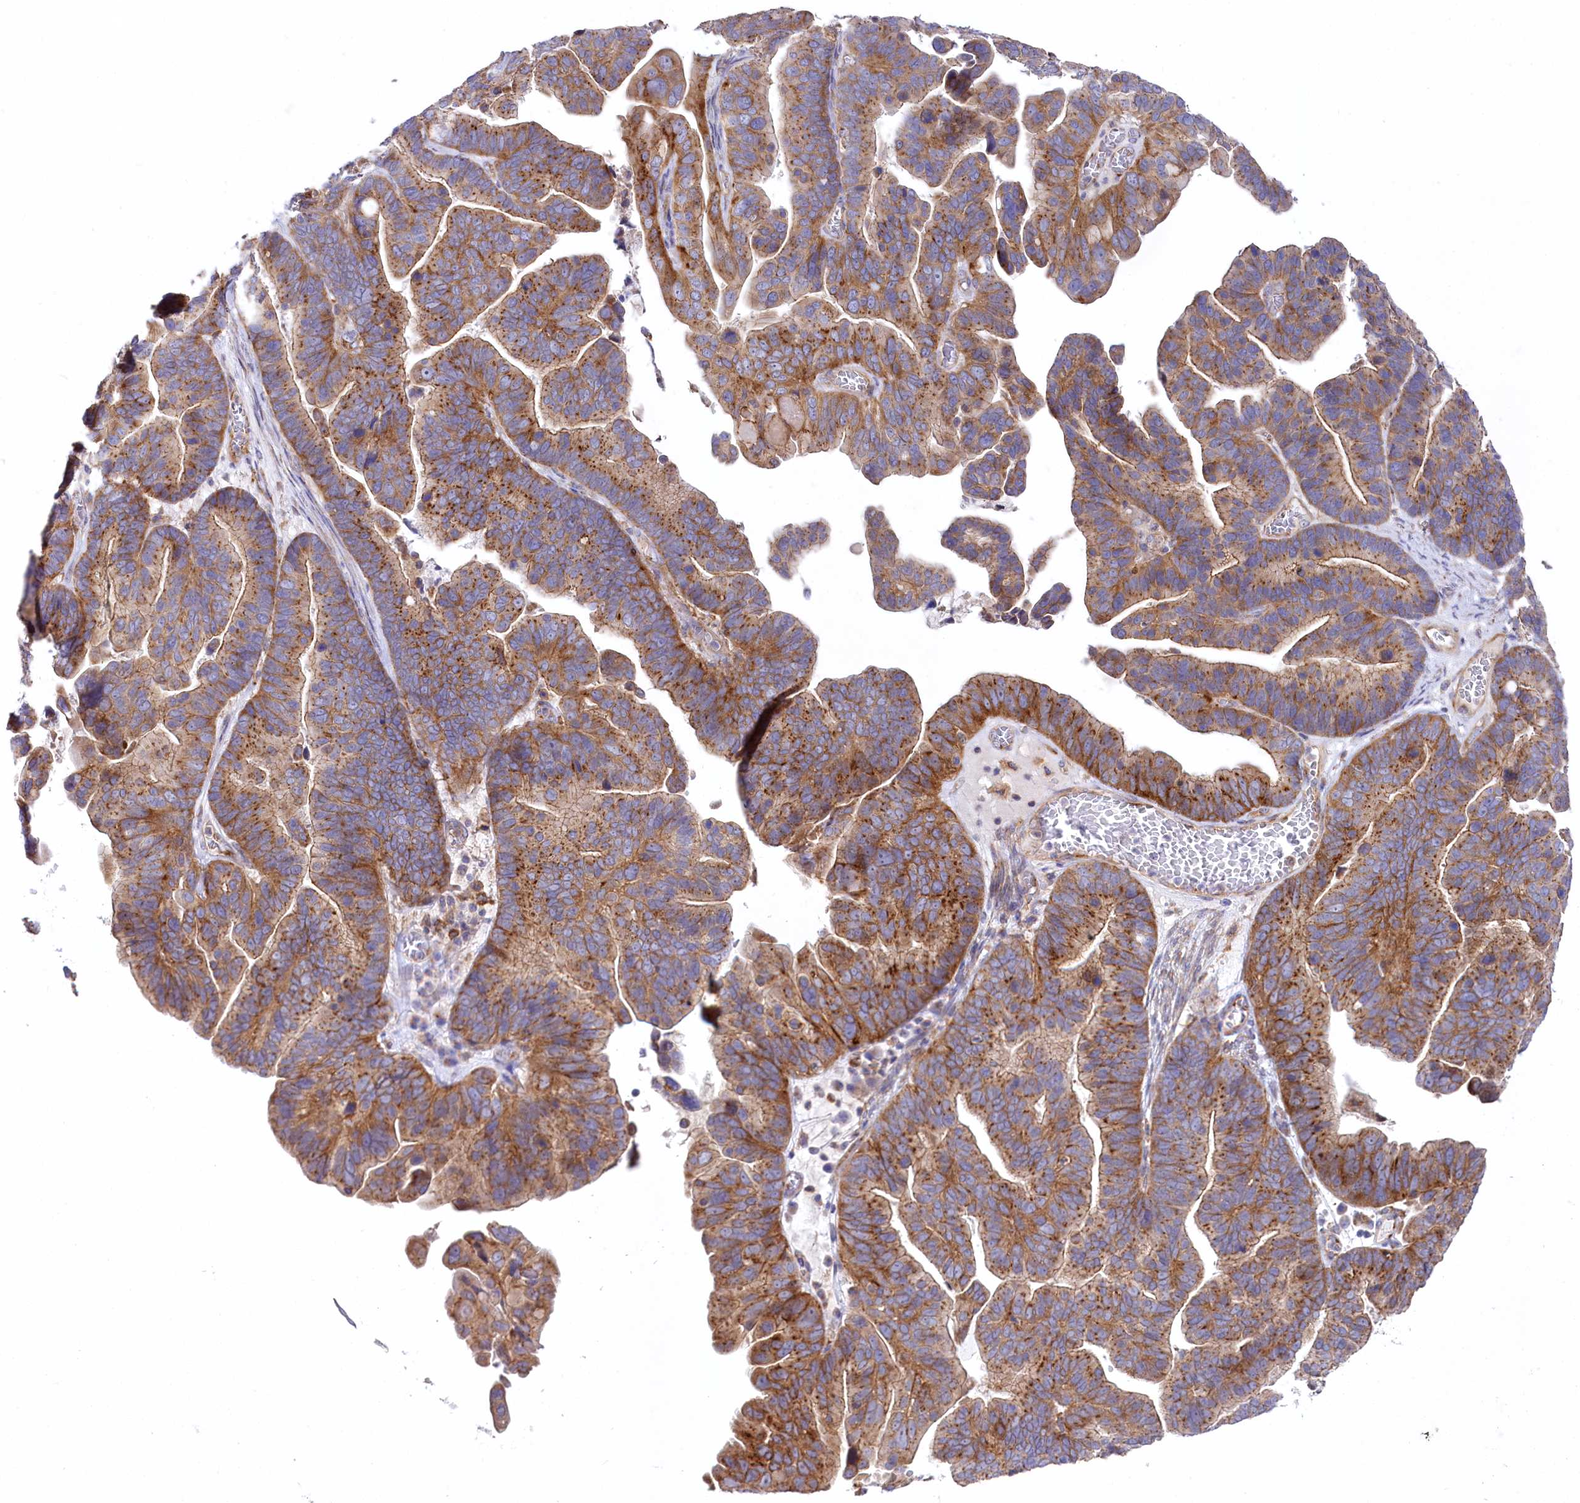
{"staining": {"intensity": "moderate", "quantity": ">75%", "location": "cytoplasmic/membranous"}, "tissue": "ovarian cancer", "cell_type": "Tumor cells", "image_type": "cancer", "snomed": [{"axis": "morphology", "description": "Cystadenocarcinoma, serous, NOS"}, {"axis": "topography", "description": "Ovary"}], "caption": "Tumor cells show moderate cytoplasmic/membranous staining in approximately >75% of cells in ovarian cancer (serous cystadenocarcinoma).", "gene": "STX6", "patient": {"sex": "female", "age": 56}}